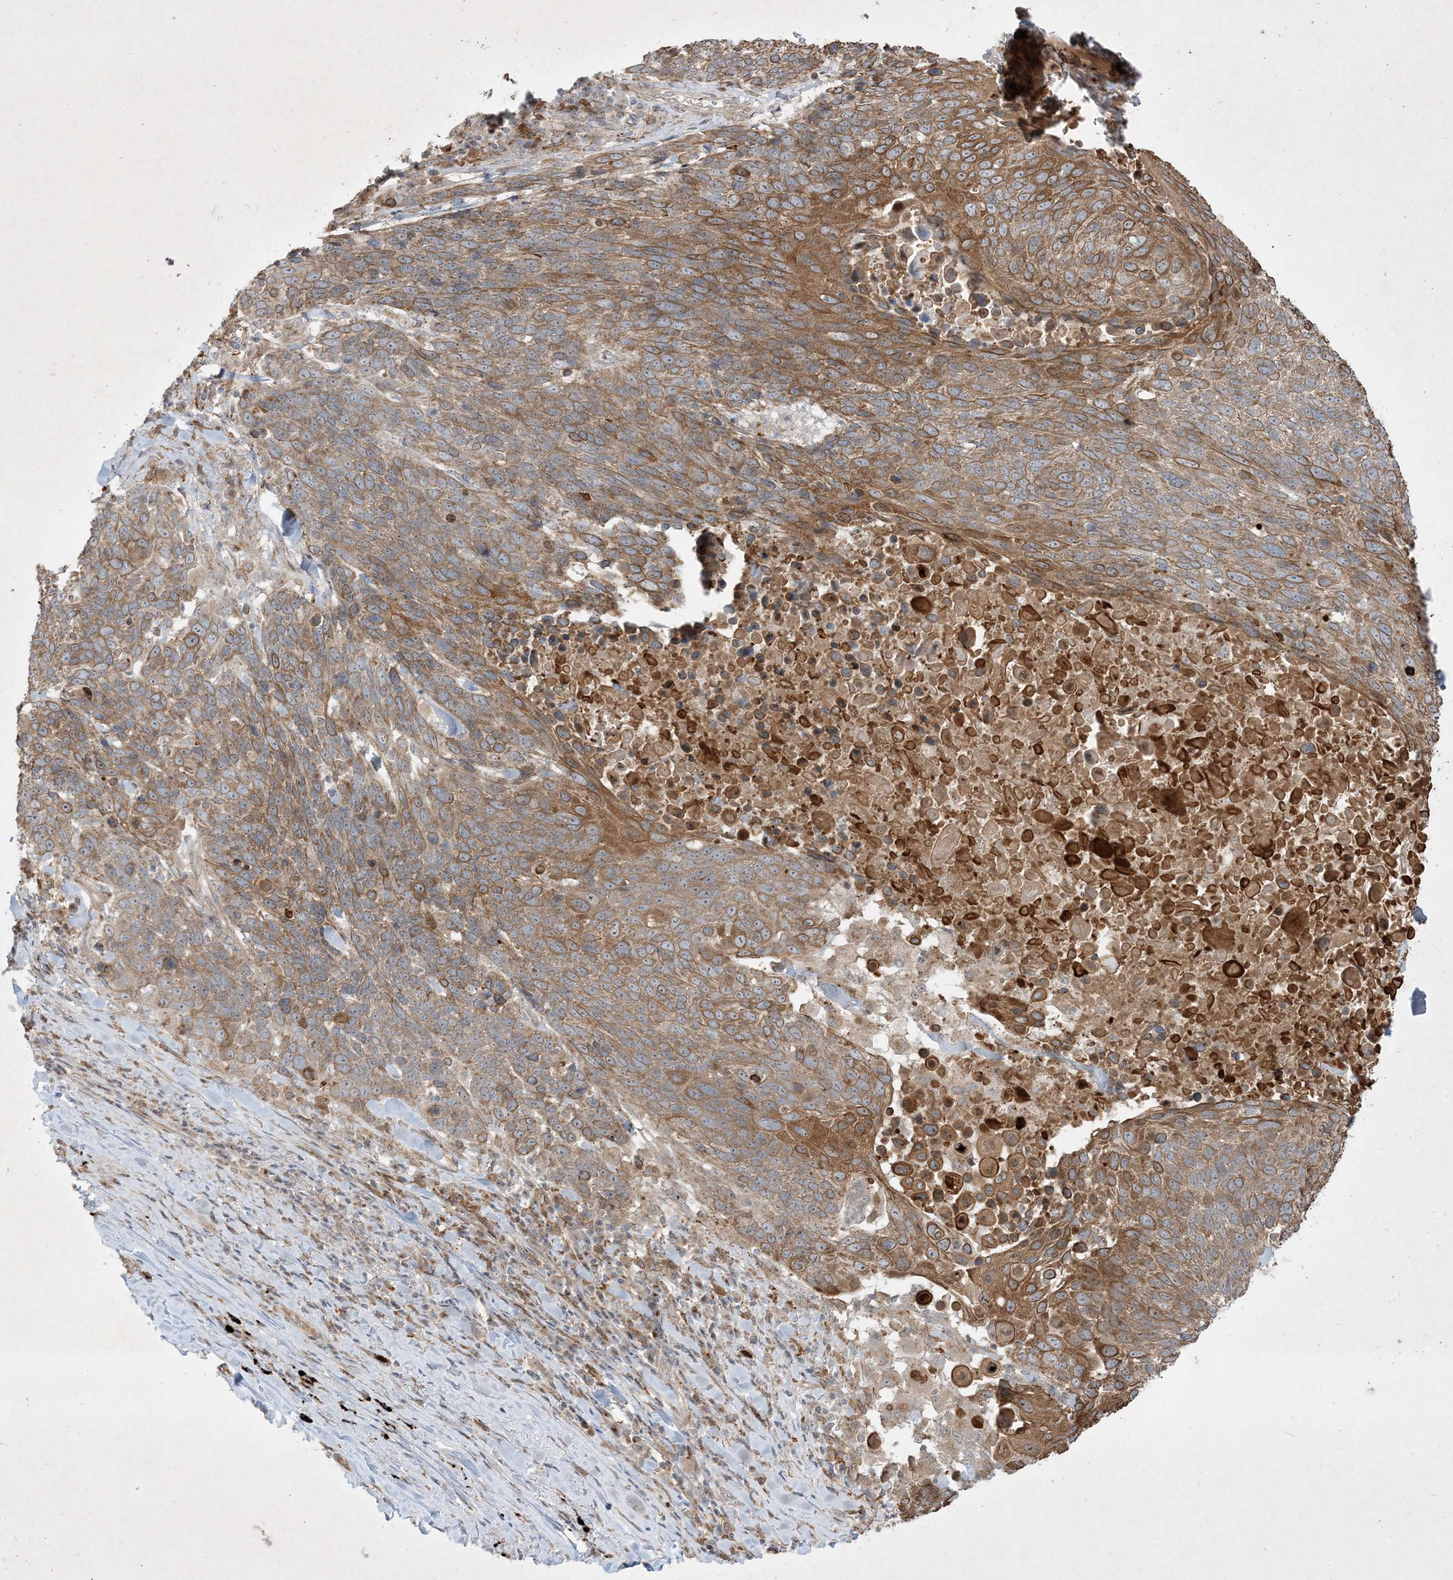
{"staining": {"intensity": "strong", "quantity": "25%-75%", "location": "cytoplasmic/membranous"}, "tissue": "lung cancer", "cell_type": "Tumor cells", "image_type": "cancer", "snomed": [{"axis": "morphology", "description": "Squamous cell carcinoma, NOS"}, {"axis": "topography", "description": "Lung"}], "caption": "Immunohistochemical staining of human lung squamous cell carcinoma shows high levels of strong cytoplasmic/membranous positivity in approximately 25%-75% of tumor cells.", "gene": "IFT57", "patient": {"sex": "male", "age": 66}}